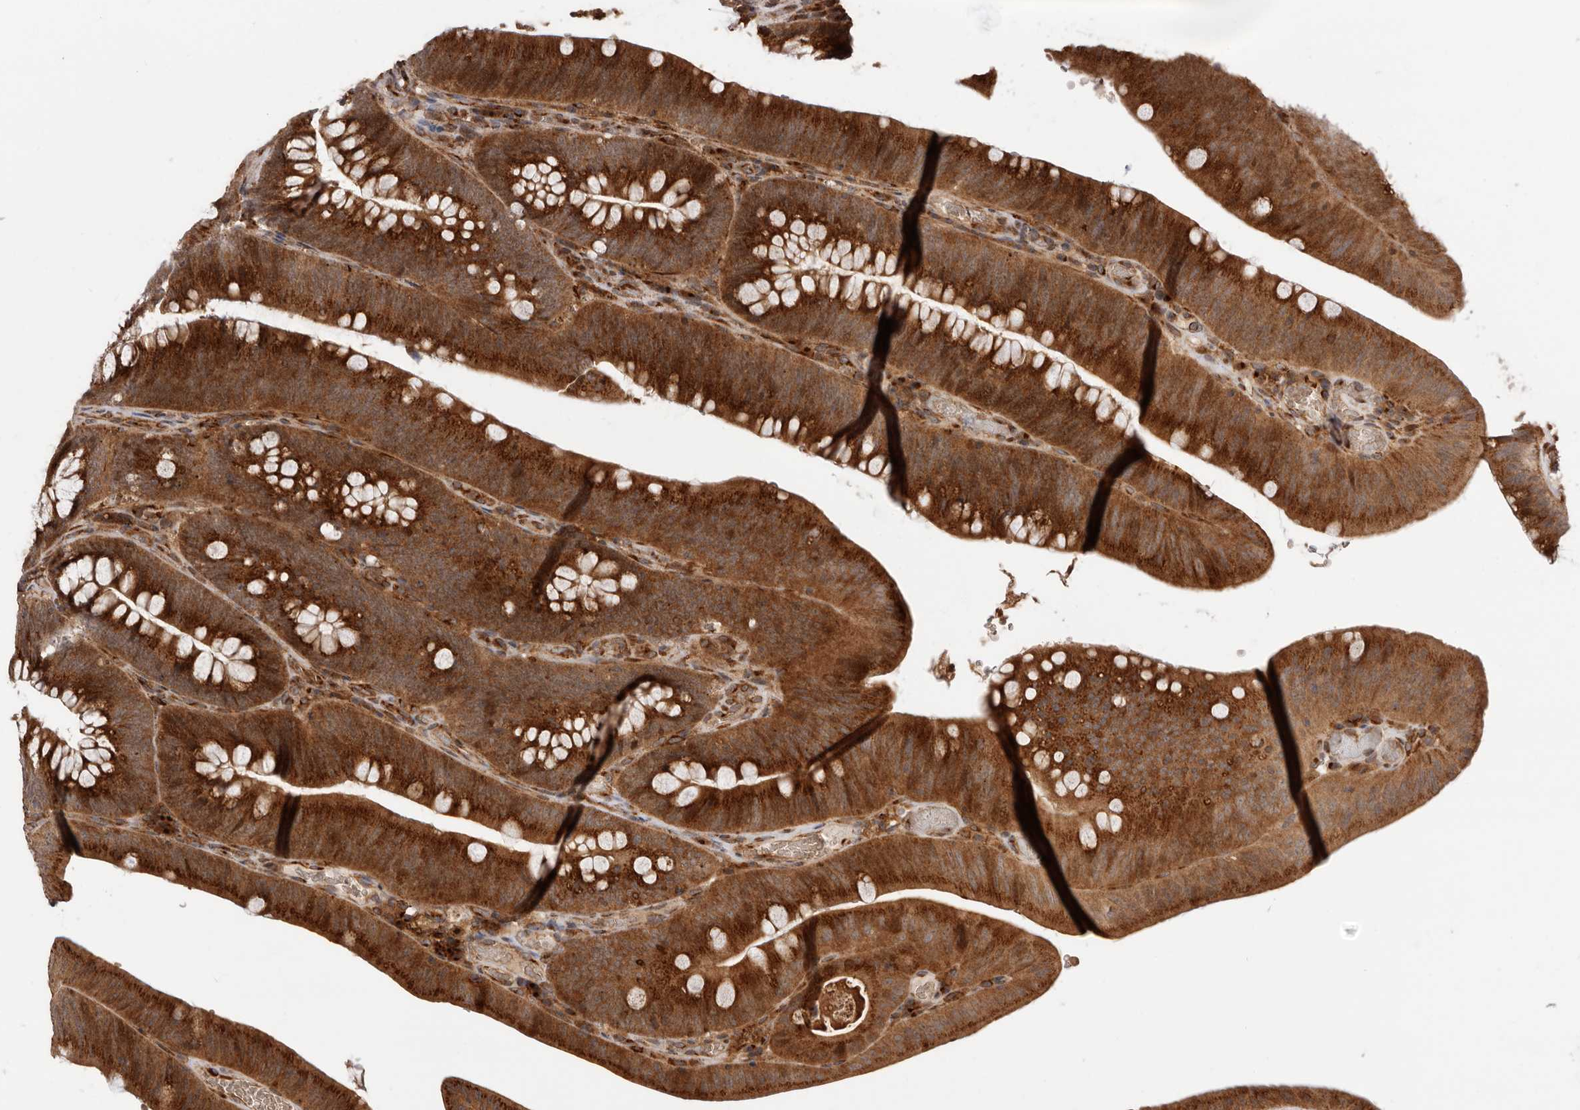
{"staining": {"intensity": "strong", "quantity": "25%-75%", "location": "cytoplasmic/membranous"}, "tissue": "colorectal cancer", "cell_type": "Tumor cells", "image_type": "cancer", "snomed": [{"axis": "morphology", "description": "Normal tissue, NOS"}, {"axis": "topography", "description": "Colon"}], "caption": "The histopathology image exhibits staining of colorectal cancer, revealing strong cytoplasmic/membranous protein expression (brown color) within tumor cells.", "gene": "GPR27", "patient": {"sex": "female", "age": 82}}